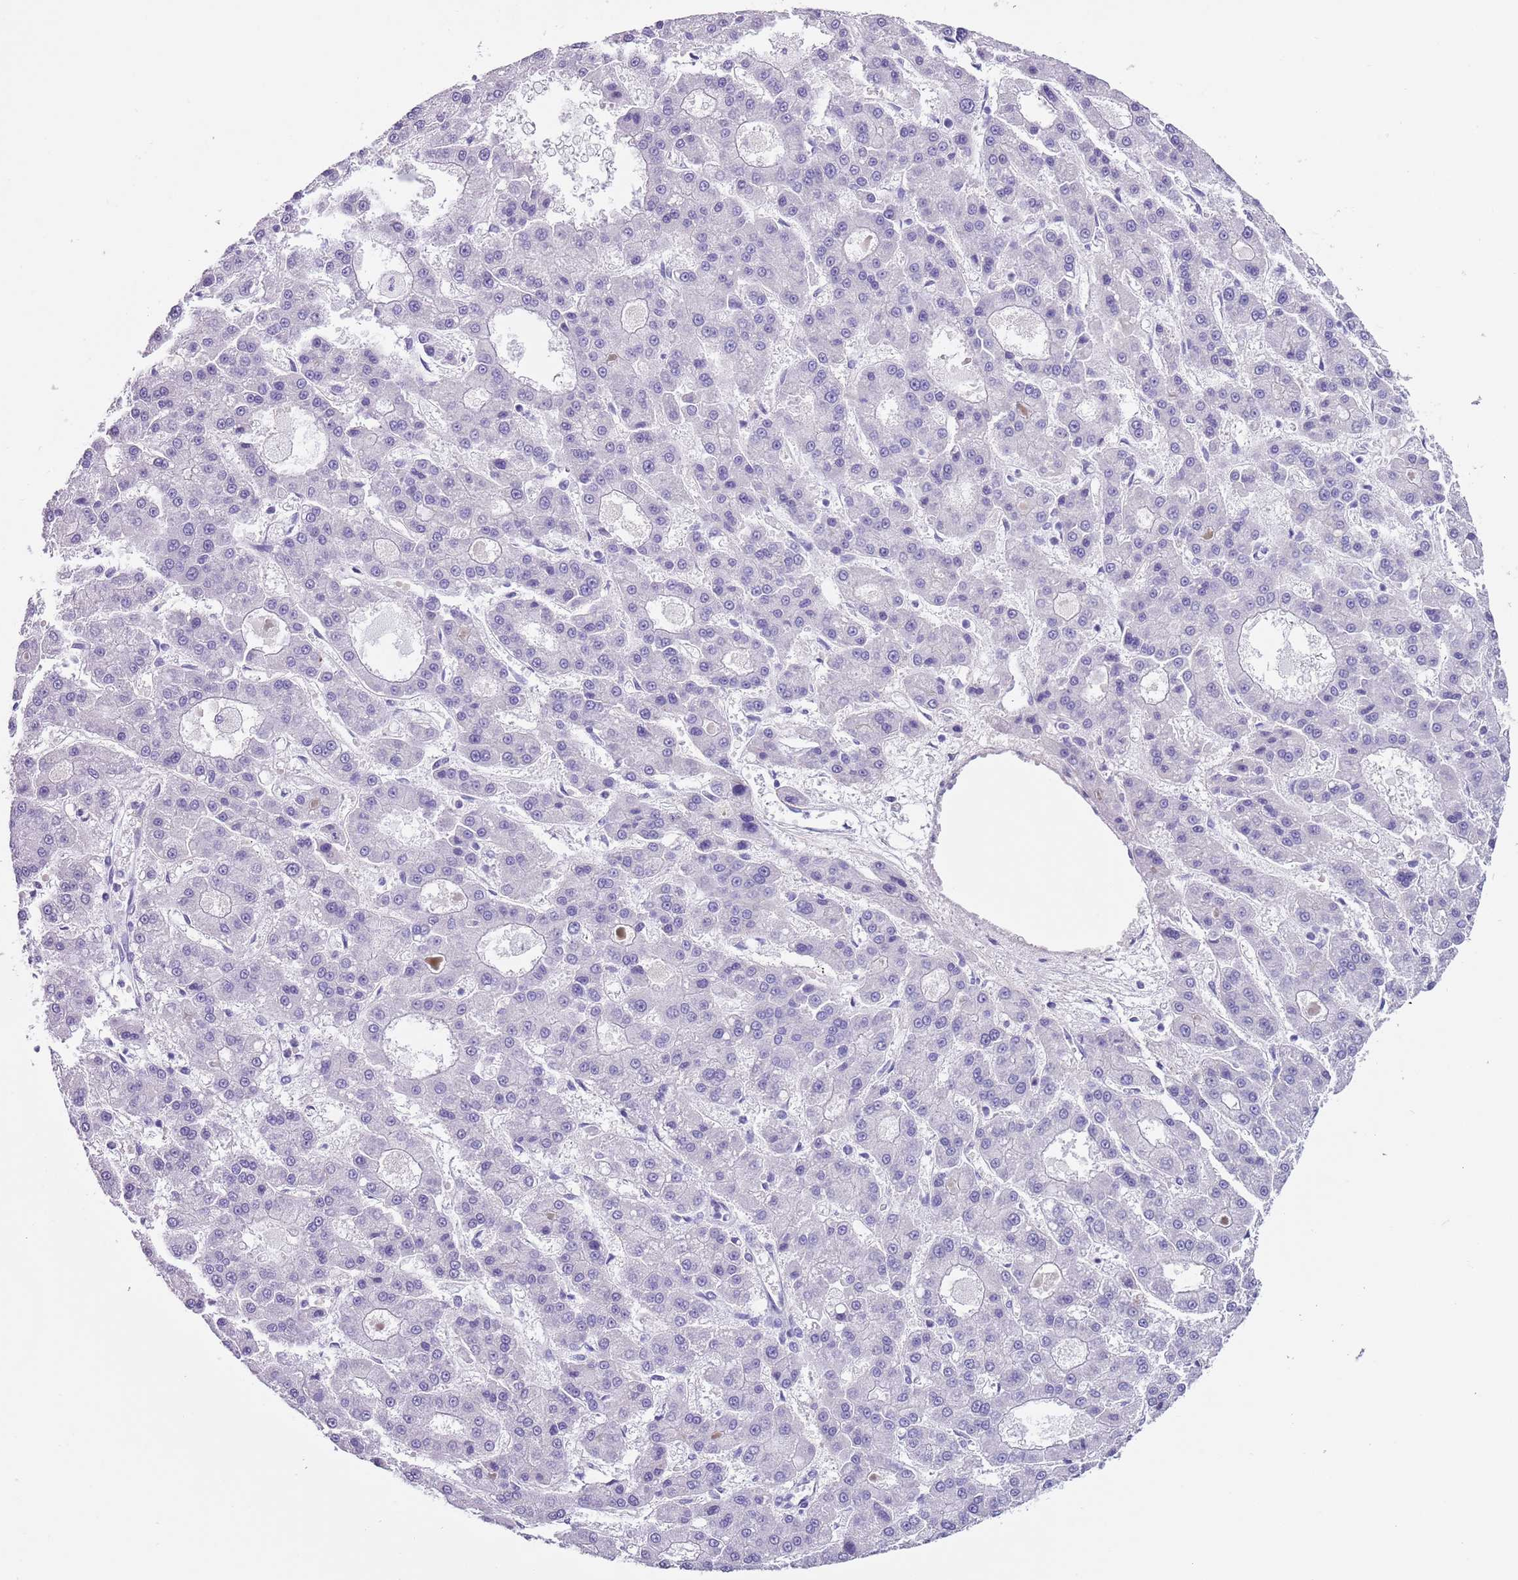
{"staining": {"intensity": "negative", "quantity": "none", "location": "none"}, "tissue": "liver cancer", "cell_type": "Tumor cells", "image_type": "cancer", "snomed": [{"axis": "morphology", "description": "Carcinoma, Hepatocellular, NOS"}, {"axis": "topography", "description": "Liver"}], "caption": "High magnification brightfield microscopy of liver cancer (hepatocellular carcinoma) stained with DAB (brown) and counterstained with hematoxylin (blue): tumor cells show no significant expression.", "gene": "PFKFB2", "patient": {"sex": "male", "age": 70}}